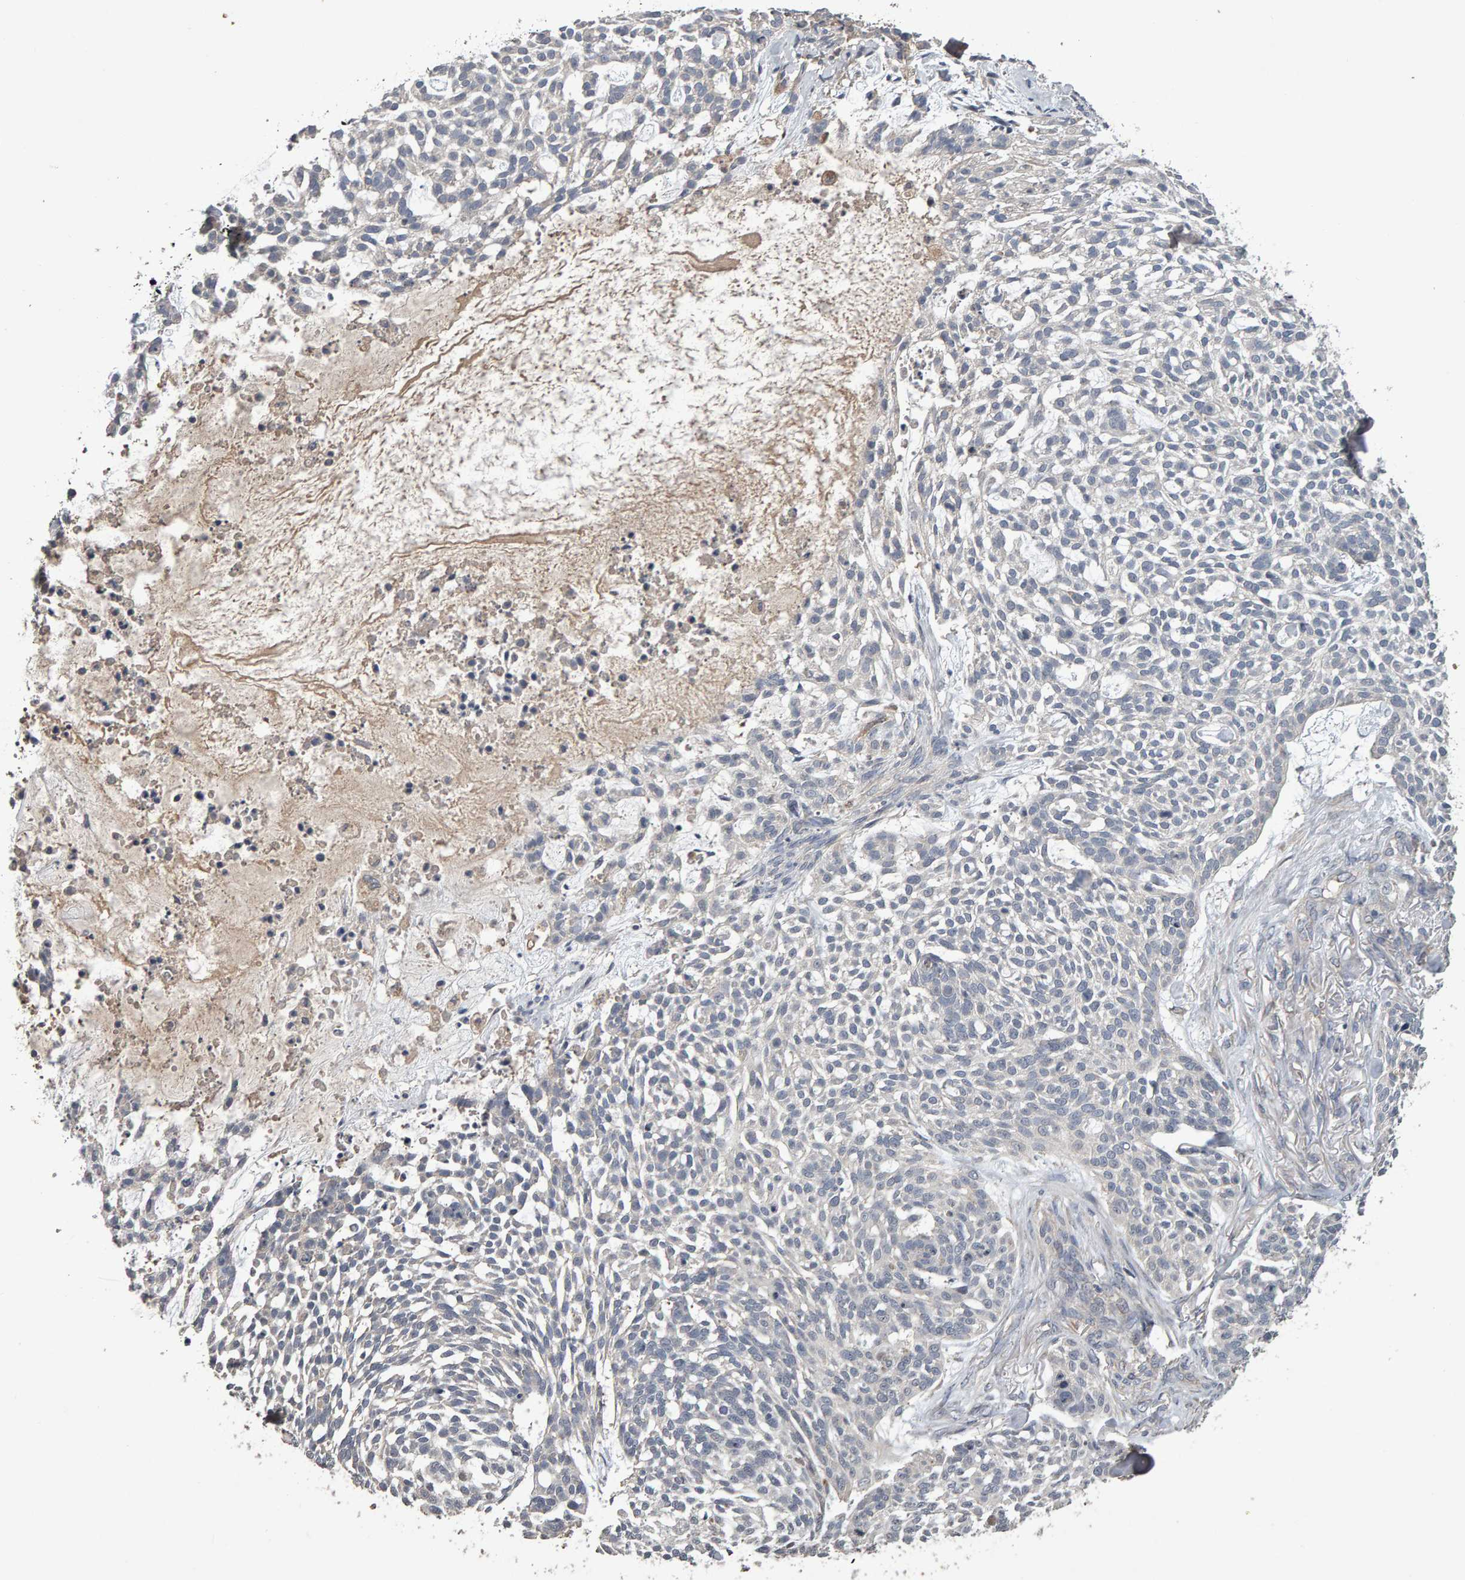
{"staining": {"intensity": "negative", "quantity": "none", "location": "none"}, "tissue": "skin cancer", "cell_type": "Tumor cells", "image_type": "cancer", "snomed": [{"axis": "morphology", "description": "Basal cell carcinoma"}, {"axis": "topography", "description": "Skin"}], "caption": "IHC micrograph of neoplastic tissue: human skin cancer (basal cell carcinoma) stained with DAB (3,3'-diaminobenzidine) reveals no significant protein expression in tumor cells.", "gene": "COASY", "patient": {"sex": "female", "age": 64}}